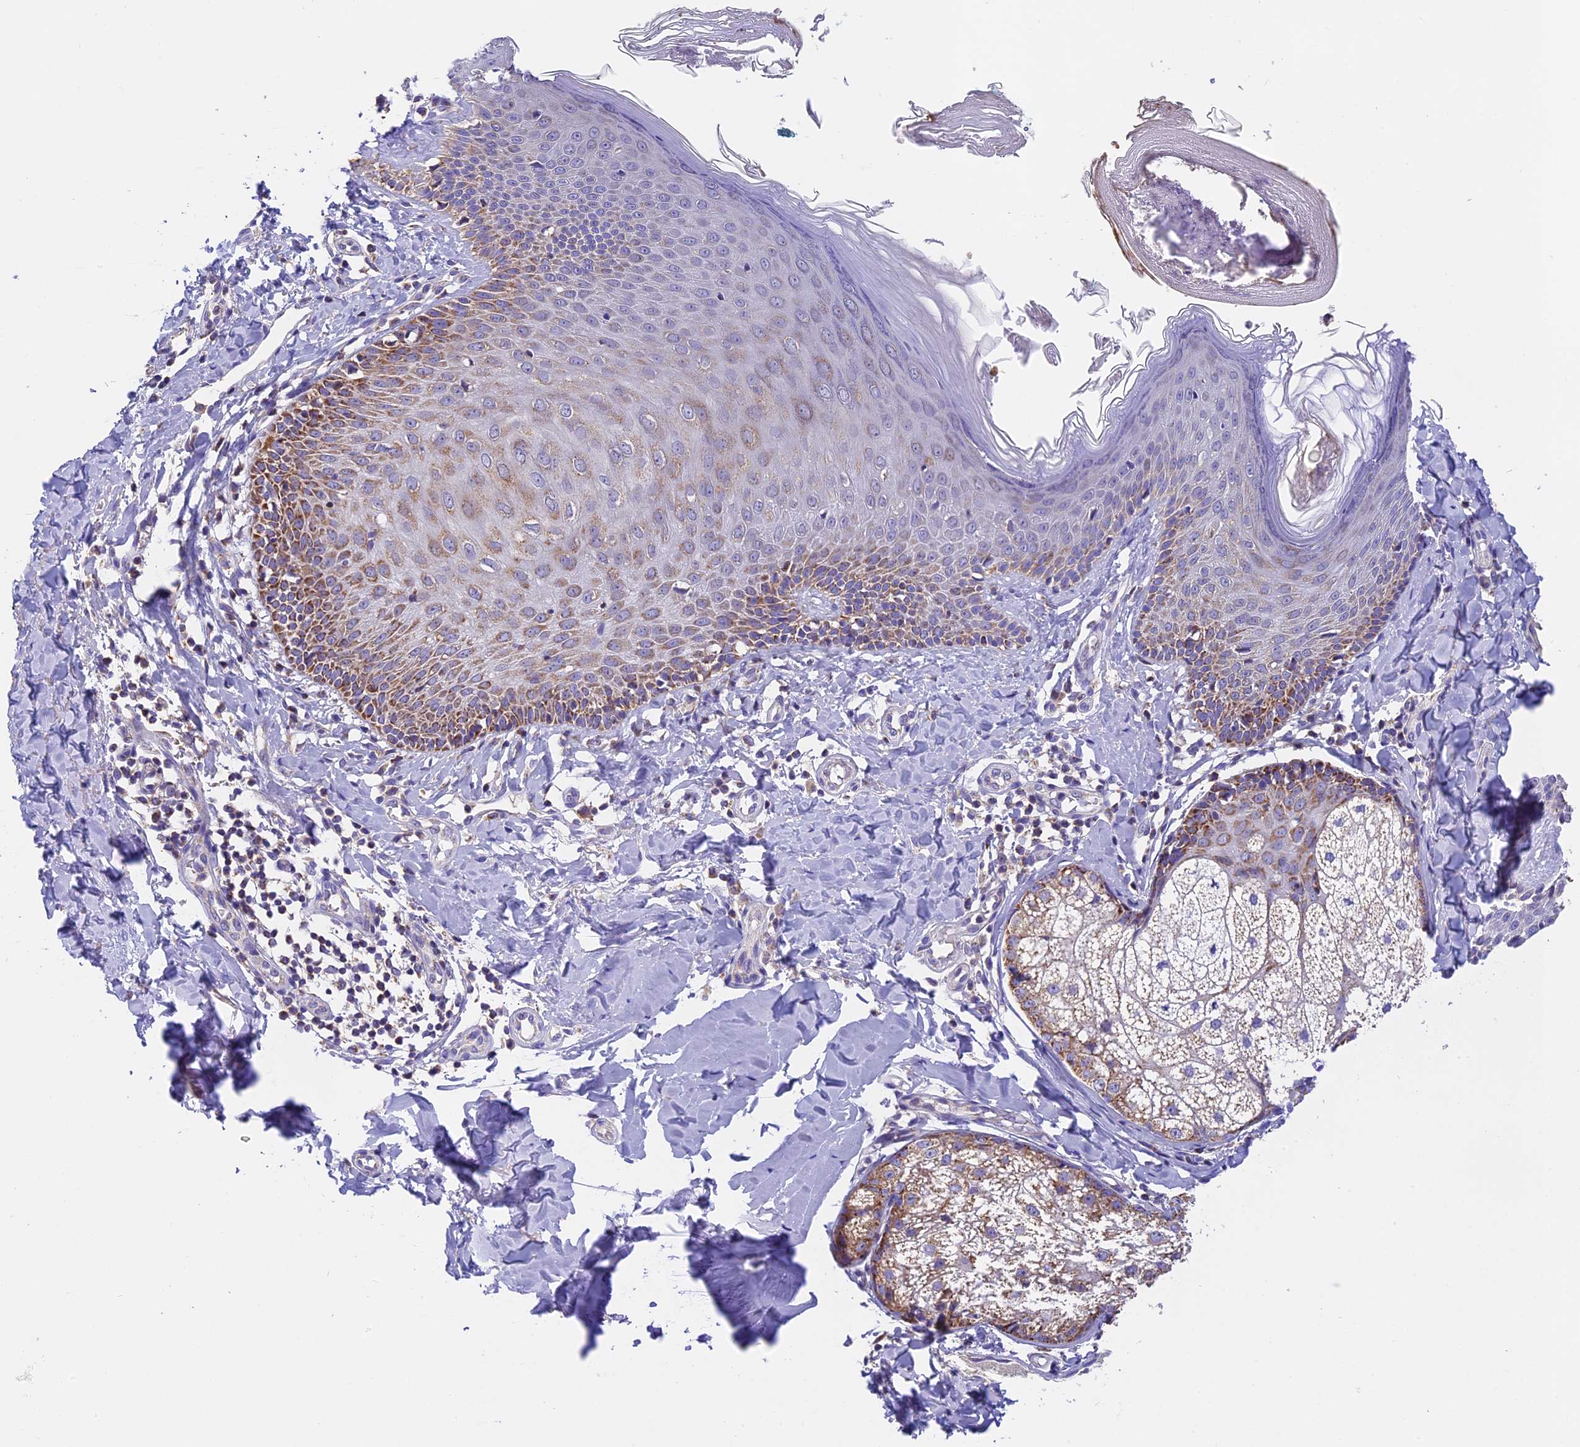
{"staining": {"intensity": "moderate", "quantity": "25%-75%", "location": "cytoplasmic/membranous"}, "tissue": "skin cancer", "cell_type": "Tumor cells", "image_type": "cancer", "snomed": [{"axis": "morphology", "description": "Normal tissue, NOS"}, {"axis": "morphology", "description": "Basal cell carcinoma"}, {"axis": "topography", "description": "Skin"}], "caption": "DAB (3,3'-diaminobenzidine) immunohistochemical staining of basal cell carcinoma (skin) reveals moderate cytoplasmic/membranous protein staining in approximately 25%-75% of tumor cells. The protein is stained brown, and the nuclei are stained in blue (DAB (3,3'-diaminobenzidine) IHC with brightfield microscopy, high magnification).", "gene": "MGME1", "patient": {"sex": "male", "age": 66}}